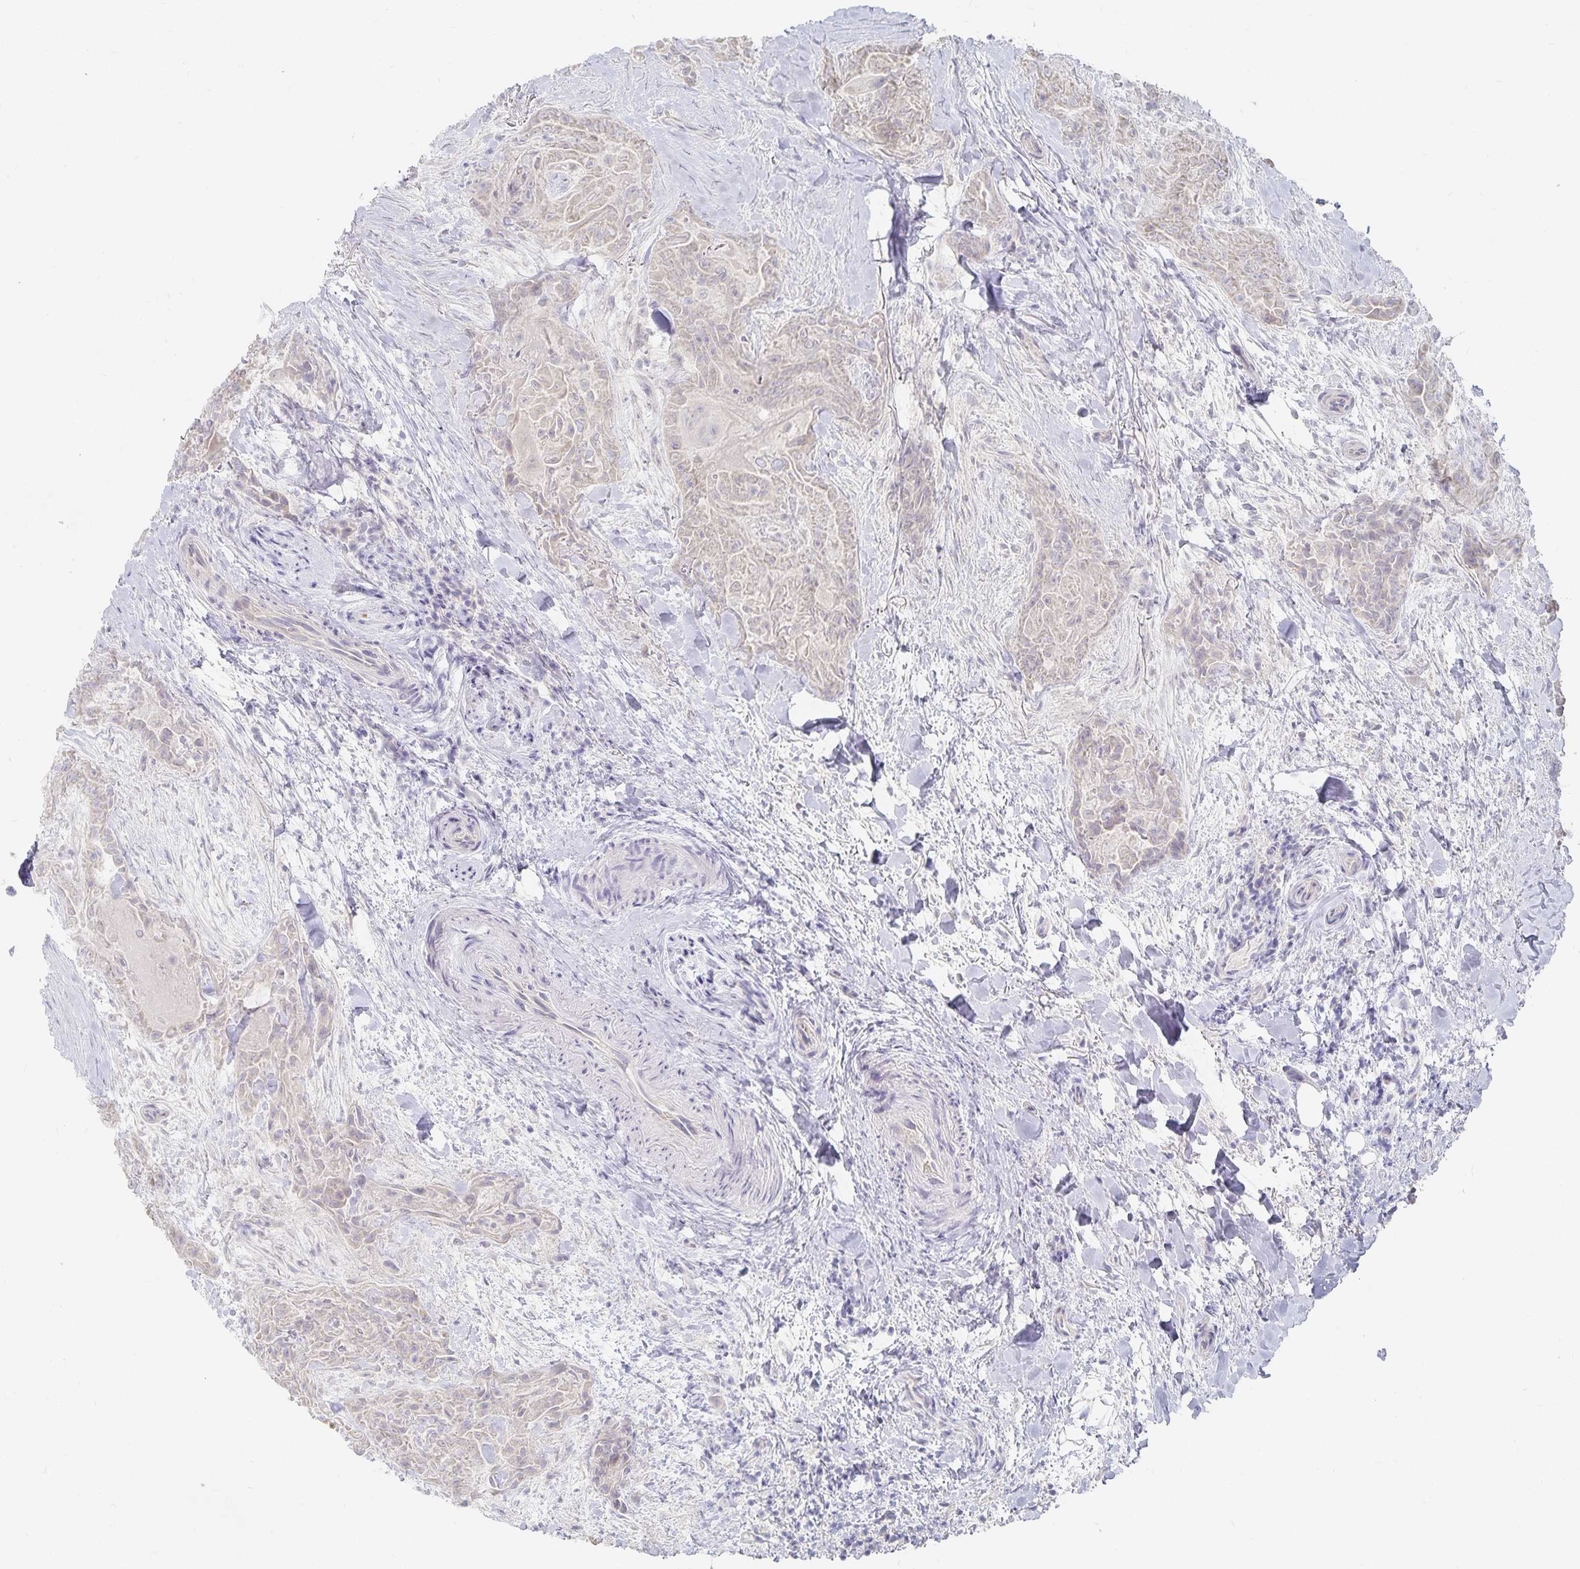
{"staining": {"intensity": "weak", "quantity": "<25%", "location": "cytoplasmic/membranous"}, "tissue": "thyroid cancer", "cell_type": "Tumor cells", "image_type": "cancer", "snomed": [{"axis": "morphology", "description": "Papillary adenocarcinoma, NOS"}, {"axis": "topography", "description": "Thyroid gland"}], "caption": "The histopathology image displays no staining of tumor cells in thyroid cancer (papillary adenocarcinoma).", "gene": "DNAH9", "patient": {"sex": "female", "age": 61}}